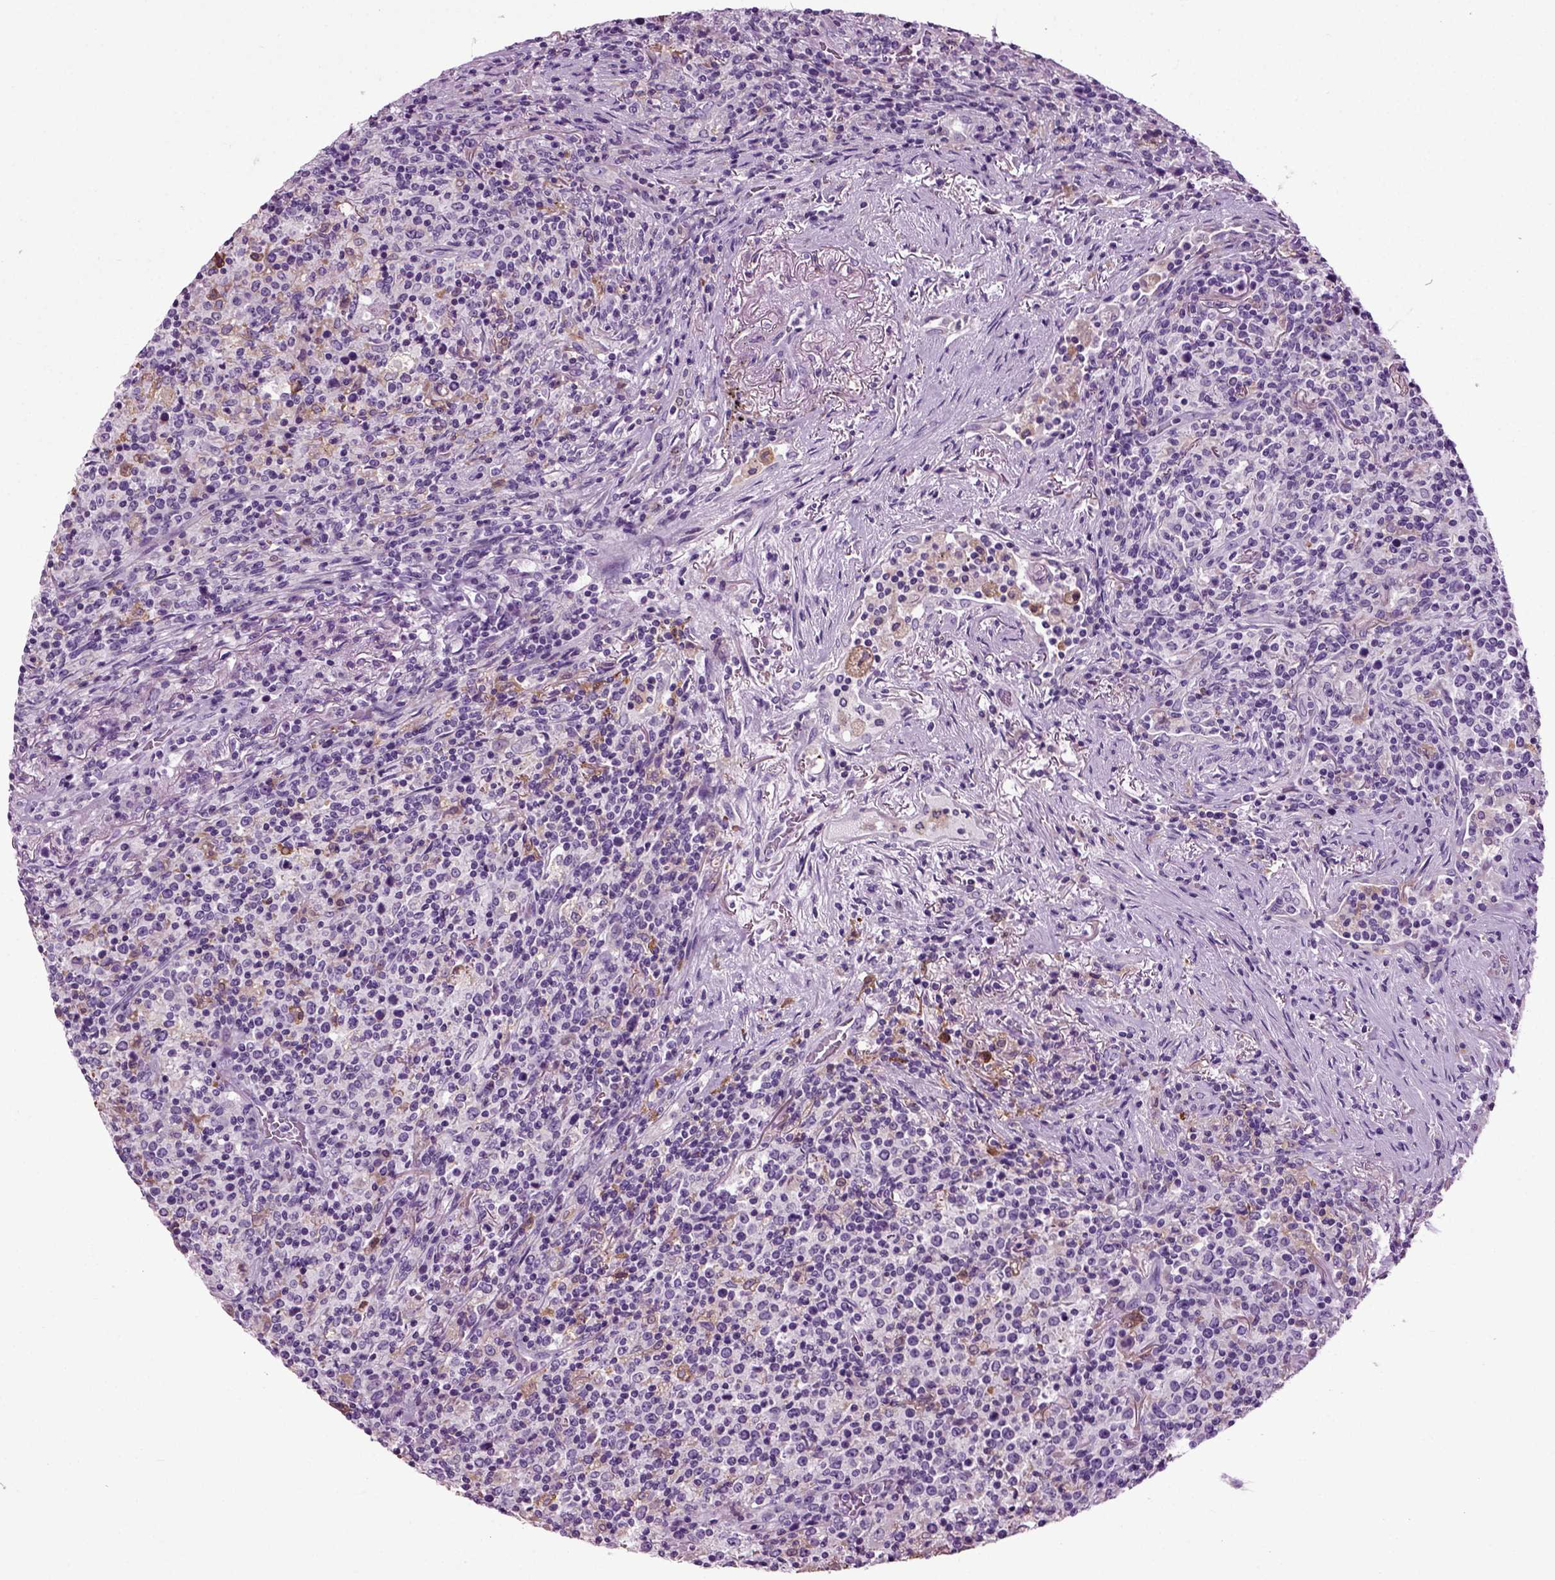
{"staining": {"intensity": "negative", "quantity": "none", "location": "none"}, "tissue": "lymphoma", "cell_type": "Tumor cells", "image_type": "cancer", "snomed": [{"axis": "morphology", "description": "Malignant lymphoma, non-Hodgkin's type, High grade"}, {"axis": "topography", "description": "Lung"}], "caption": "Tumor cells are negative for protein expression in human malignant lymphoma, non-Hodgkin's type (high-grade).", "gene": "DNAH10", "patient": {"sex": "male", "age": 79}}